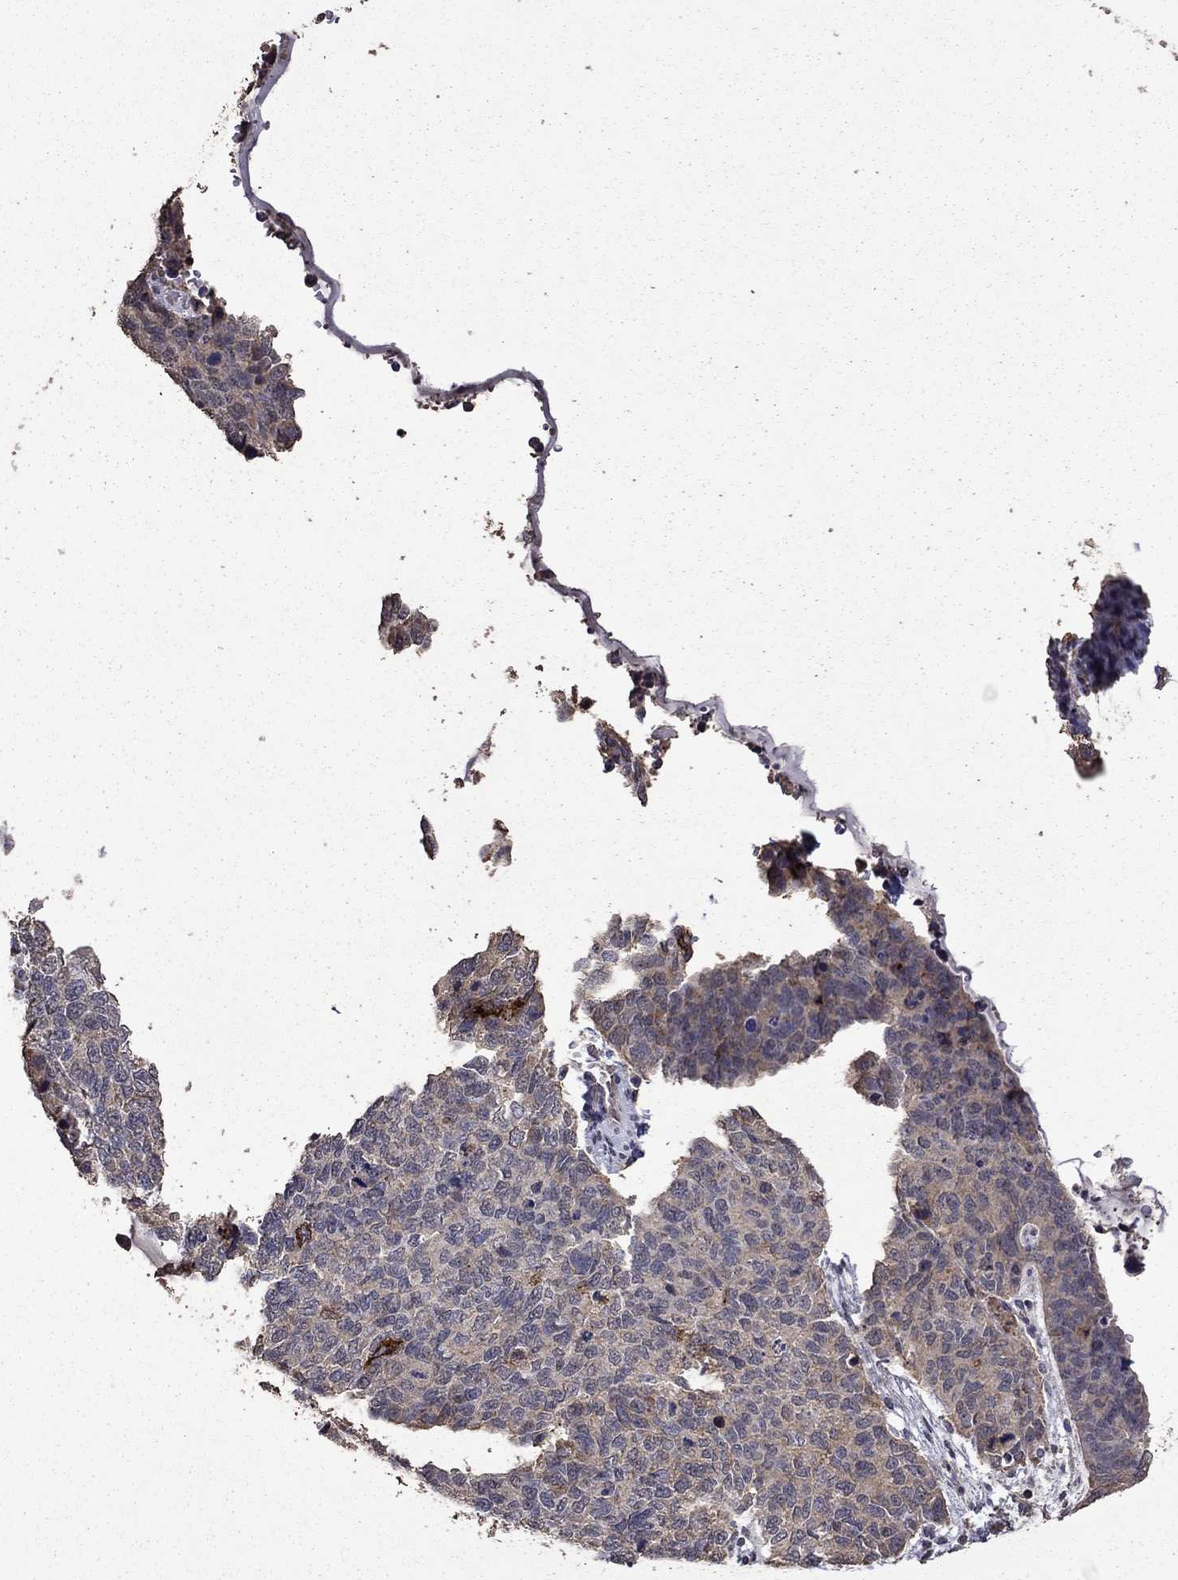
{"staining": {"intensity": "negative", "quantity": "none", "location": "none"}, "tissue": "cervical cancer", "cell_type": "Tumor cells", "image_type": "cancer", "snomed": [{"axis": "morphology", "description": "Squamous cell carcinoma, NOS"}, {"axis": "topography", "description": "Cervix"}], "caption": "A high-resolution histopathology image shows immunohistochemistry (IHC) staining of cervical cancer (squamous cell carcinoma), which demonstrates no significant positivity in tumor cells.", "gene": "SERPINA5", "patient": {"sex": "female", "age": 63}}